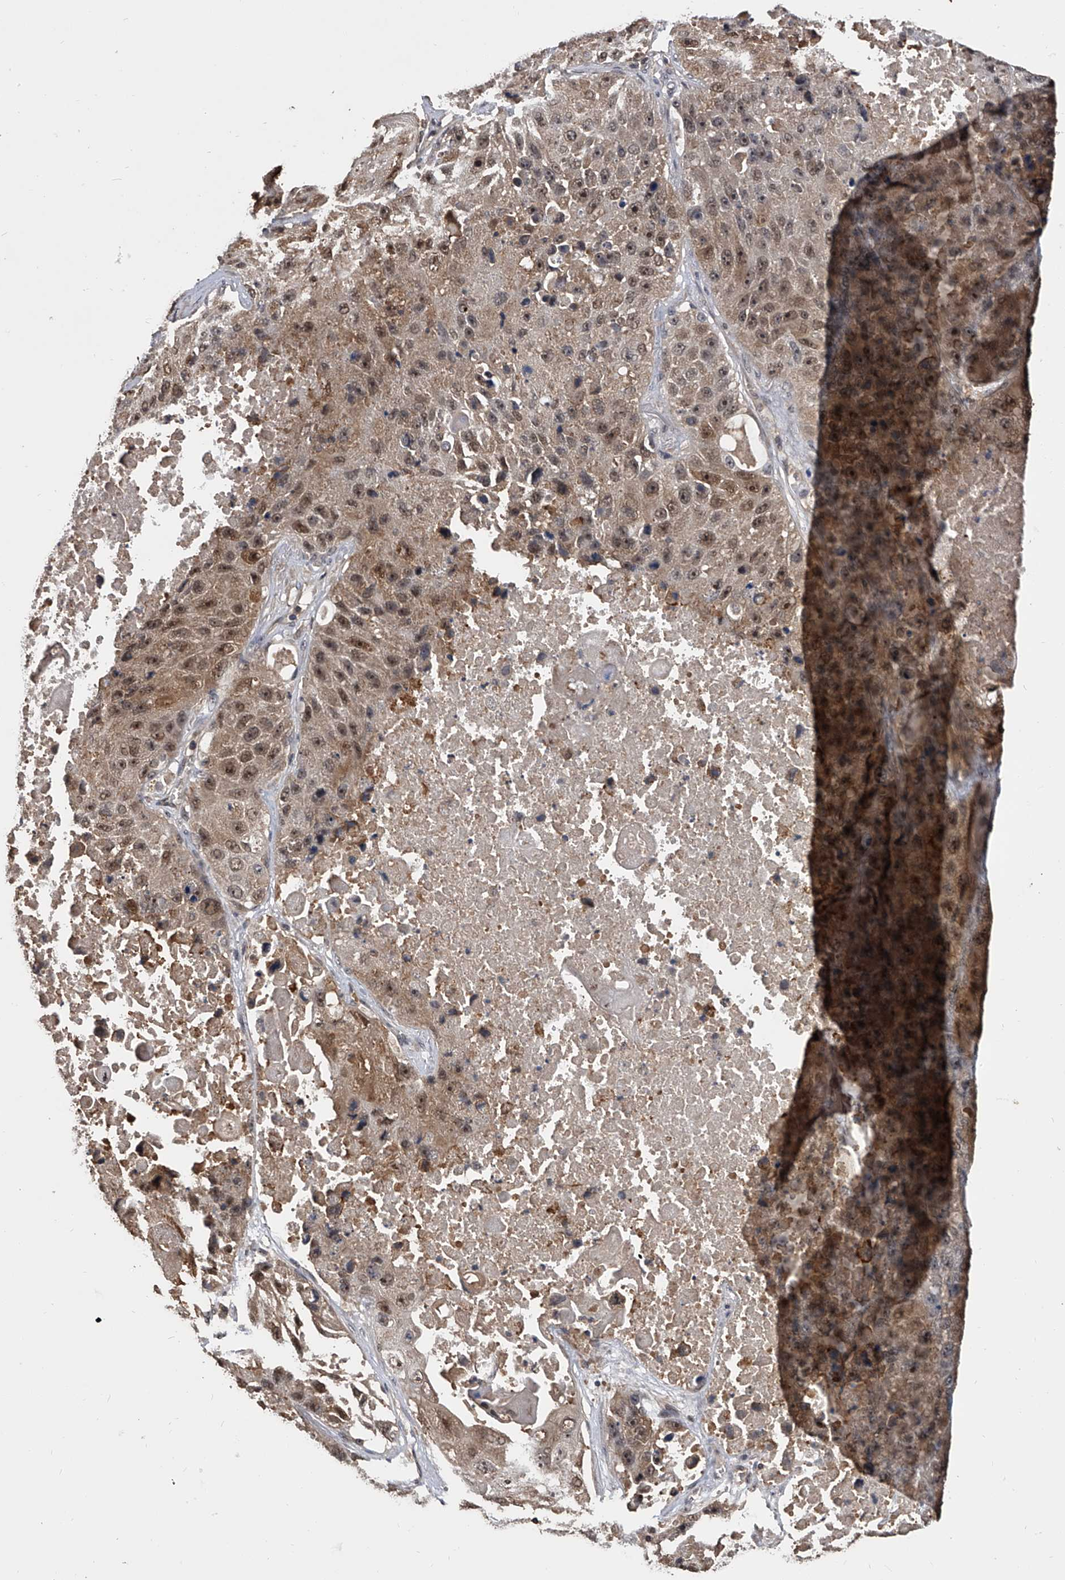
{"staining": {"intensity": "moderate", "quantity": "25%-75%", "location": "cytoplasmic/membranous,nuclear"}, "tissue": "lung cancer", "cell_type": "Tumor cells", "image_type": "cancer", "snomed": [{"axis": "morphology", "description": "Squamous cell carcinoma, NOS"}, {"axis": "topography", "description": "Lung"}], "caption": "DAB (3,3'-diaminobenzidine) immunohistochemical staining of lung cancer (squamous cell carcinoma) demonstrates moderate cytoplasmic/membranous and nuclear protein positivity in approximately 25%-75% of tumor cells. The staining was performed using DAB (3,3'-diaminobenzidine) to visualize the protein expression in brown, while the nuclei were stained in blue with hematoxylin (Magnification: 20x).", "gene": "EFCAB7", "patient": {"sex": "male", "age": 61}}